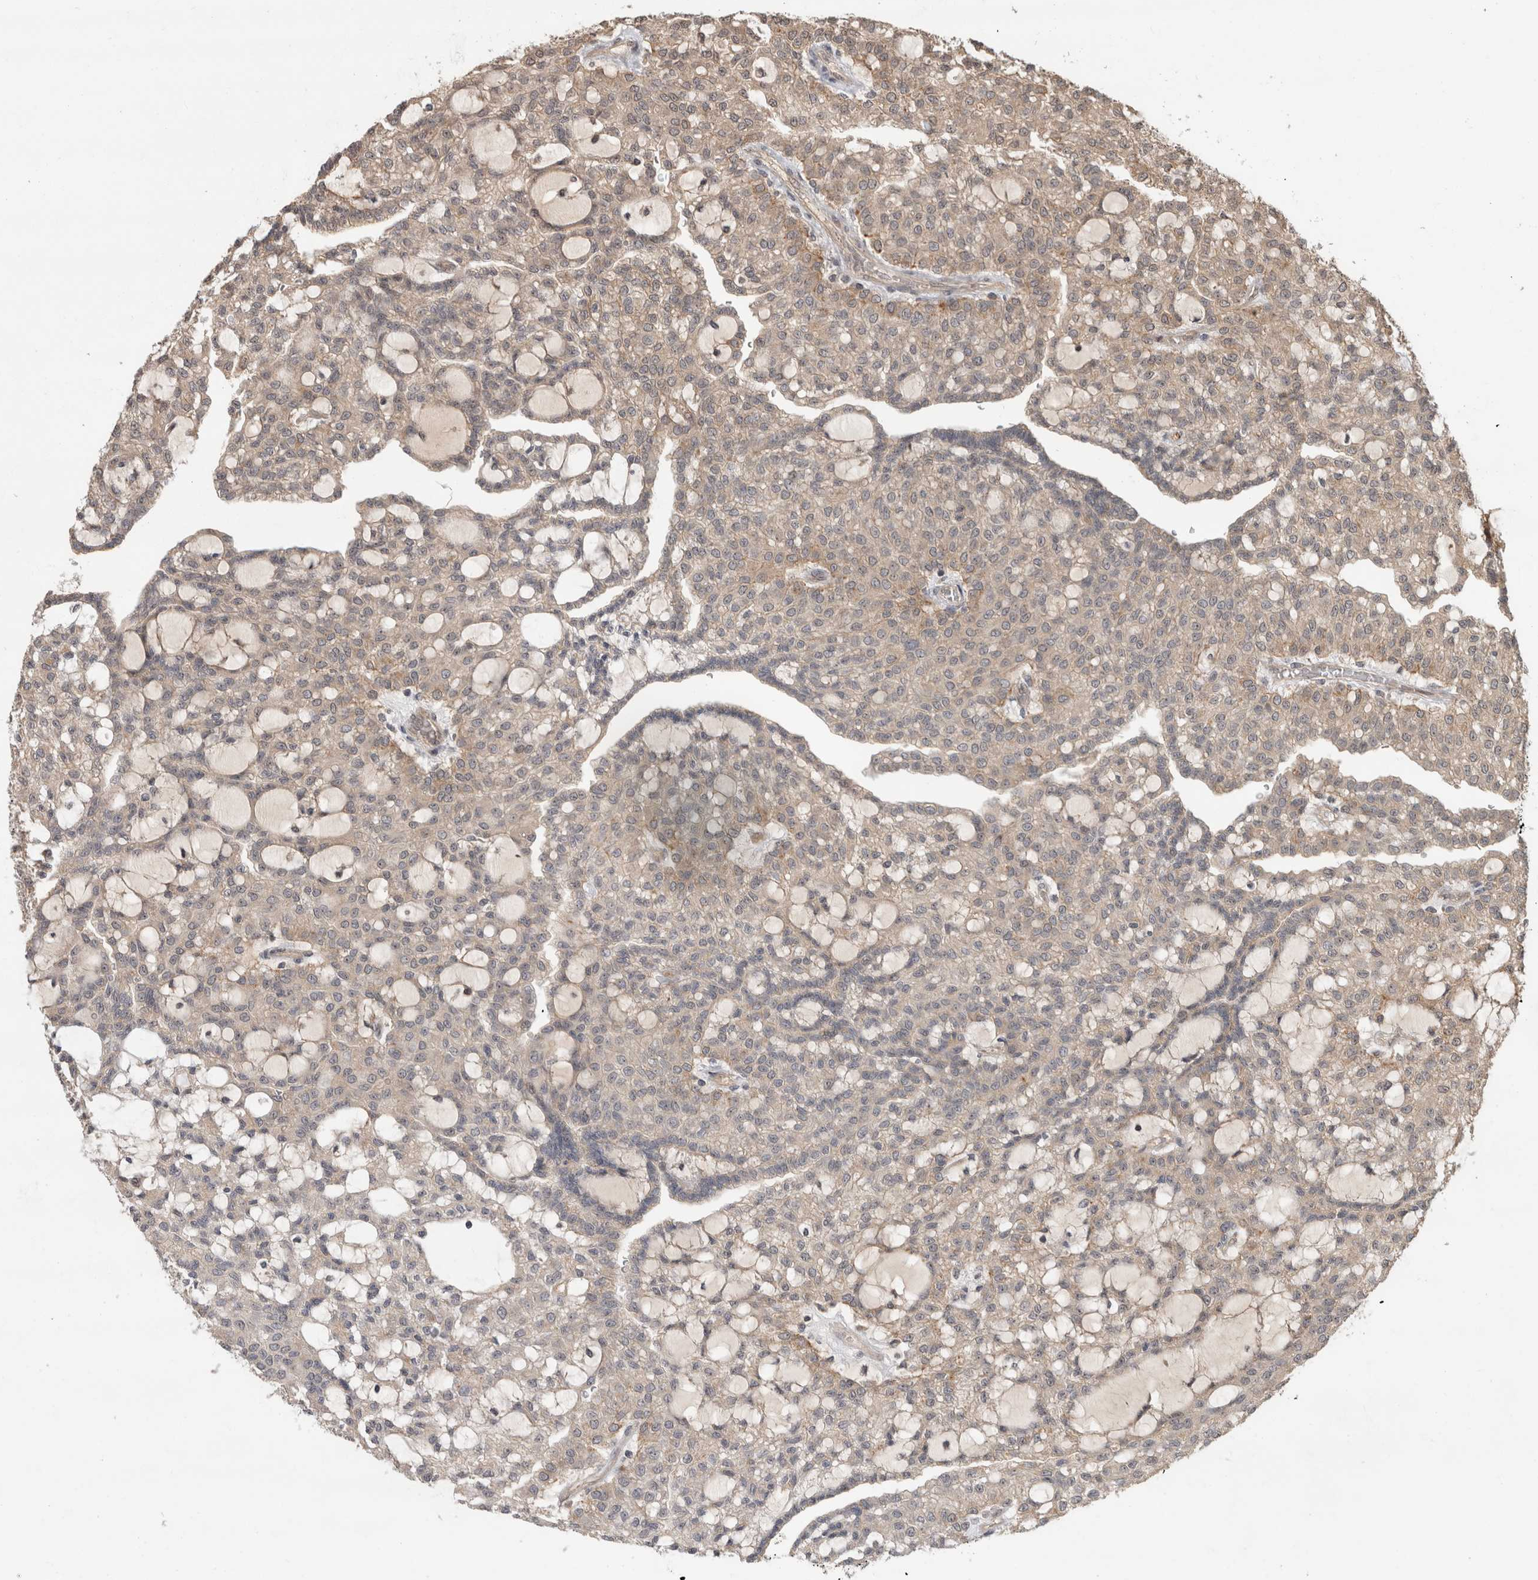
{"staining": {"intensity": "weak", "quantity": "25%-75%", "location": "cytoplasmic/membranous"}, "tissue": "renal cancer", "cell_type": "Tumor cells", "image_type": "cancer", "snomed": [{"axis": "morphology", "description": "Adenocarcinoma, NOS"}, {"axis": "topography", "description": "Kidney"}], "caption": "Brown immunohistochemical staining in renal adenocarcinoma shows weak cytoplasmic/membranous positivity in about 25%-75% of tumor cells. (brown staining indicates protein expression, while blue staining denotes nuclei).", "gene": "PITPNC1", "patient": {"sex": "male", "age": 63}}